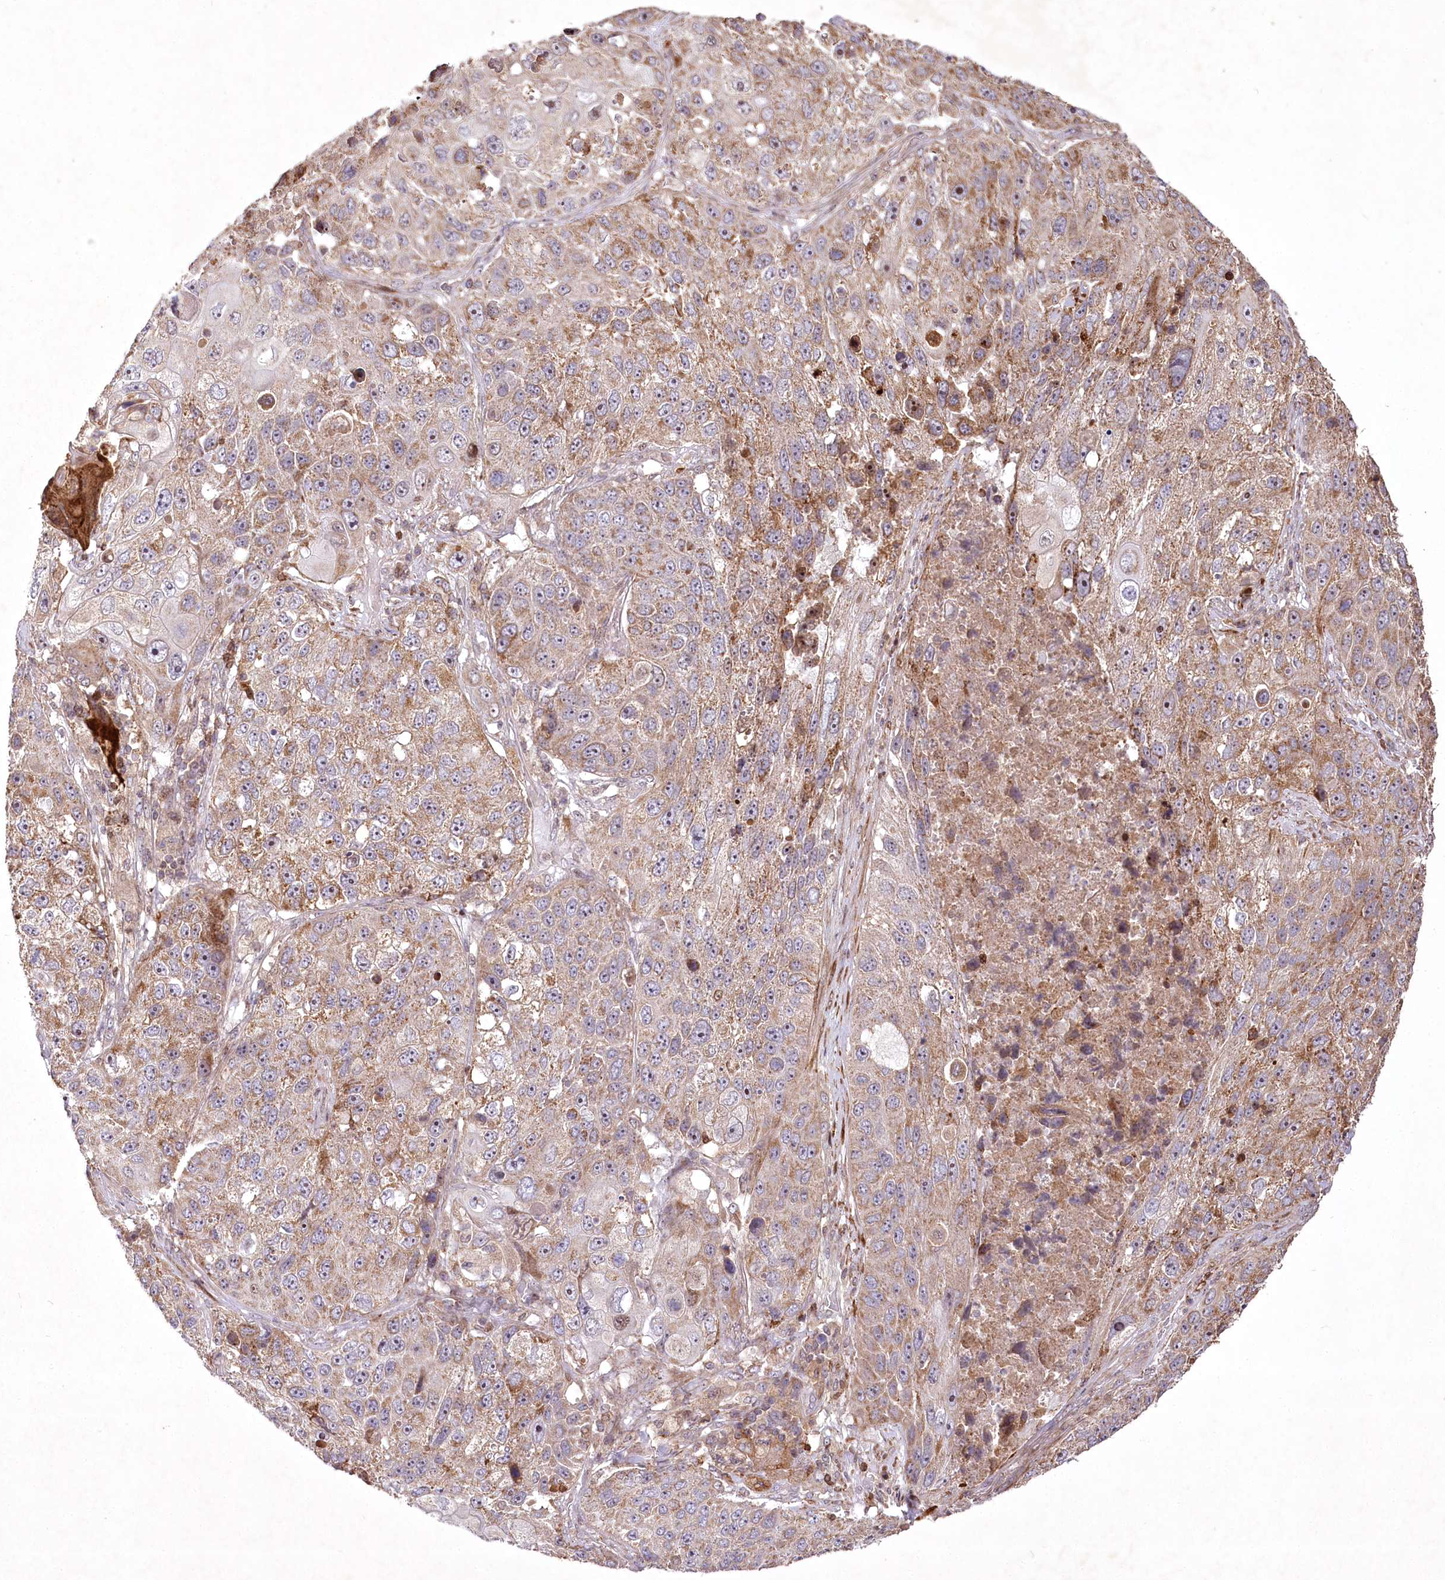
{"staining": {"intensity": "moderate", "quantity": ">75%", "location": "cytoplasmic/membranous"}, "tissue": "lung cancer", "cell_type": "Tumor cells", "image_type": "cancer", "snomed": [{"axis": "morphology", "description": "Squamous cell carcinoma, NOS"}, {"axis": "topography", "description": "Lung"}], "caption": "Lung cancer was stained to show a protein in brown. There is medium levels of moderate cytoplasmic/membranous expression in about >75% of tumor cells.", "gene": "PSTK", "patient": {"sex": "male", "age": 61}}